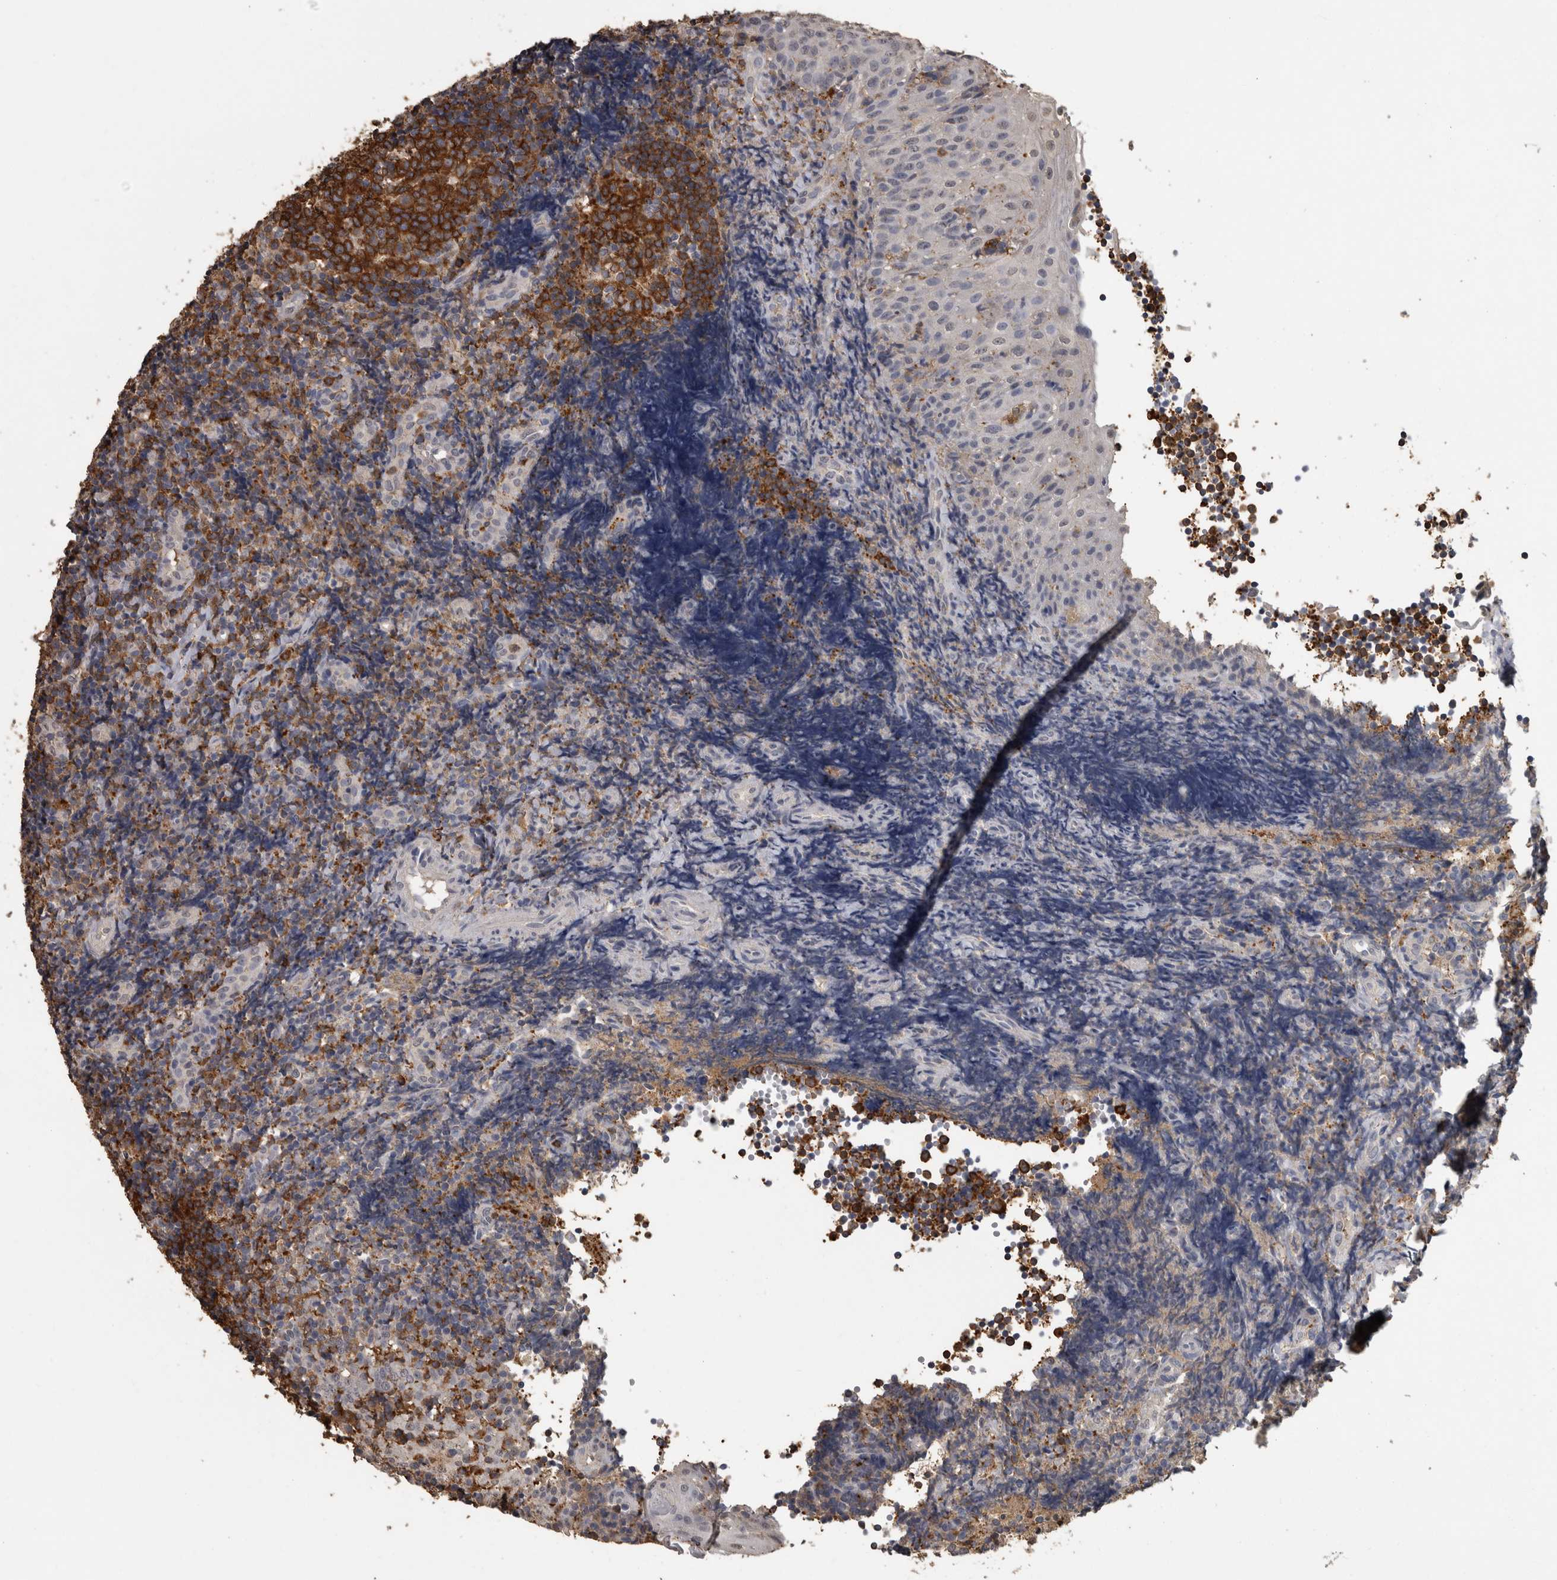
{"staining": {"intensity": "strong", "quantity": "25%-75%", "location": "cytoplasmic/membranous"}, "tissue": "tonsil", "cell_type": "Germinal center cells", "image_type": "normal", "snomed": [{"axis": "morphology", "description": "Normal tissue, NOS"}, {"axis": "topography", "description": "Tonsil"}], "caption": "Tonsil stained with DAB (3,3'-diaminobenzidine) immunohistochemistry (IHC) shows high levels of strong cytoplasmic/membranous positivity in approximately 25%-75% of germinal center cells.", "gene": "PIK3AP1", "patient": {"sex": "female", "age": 40}}